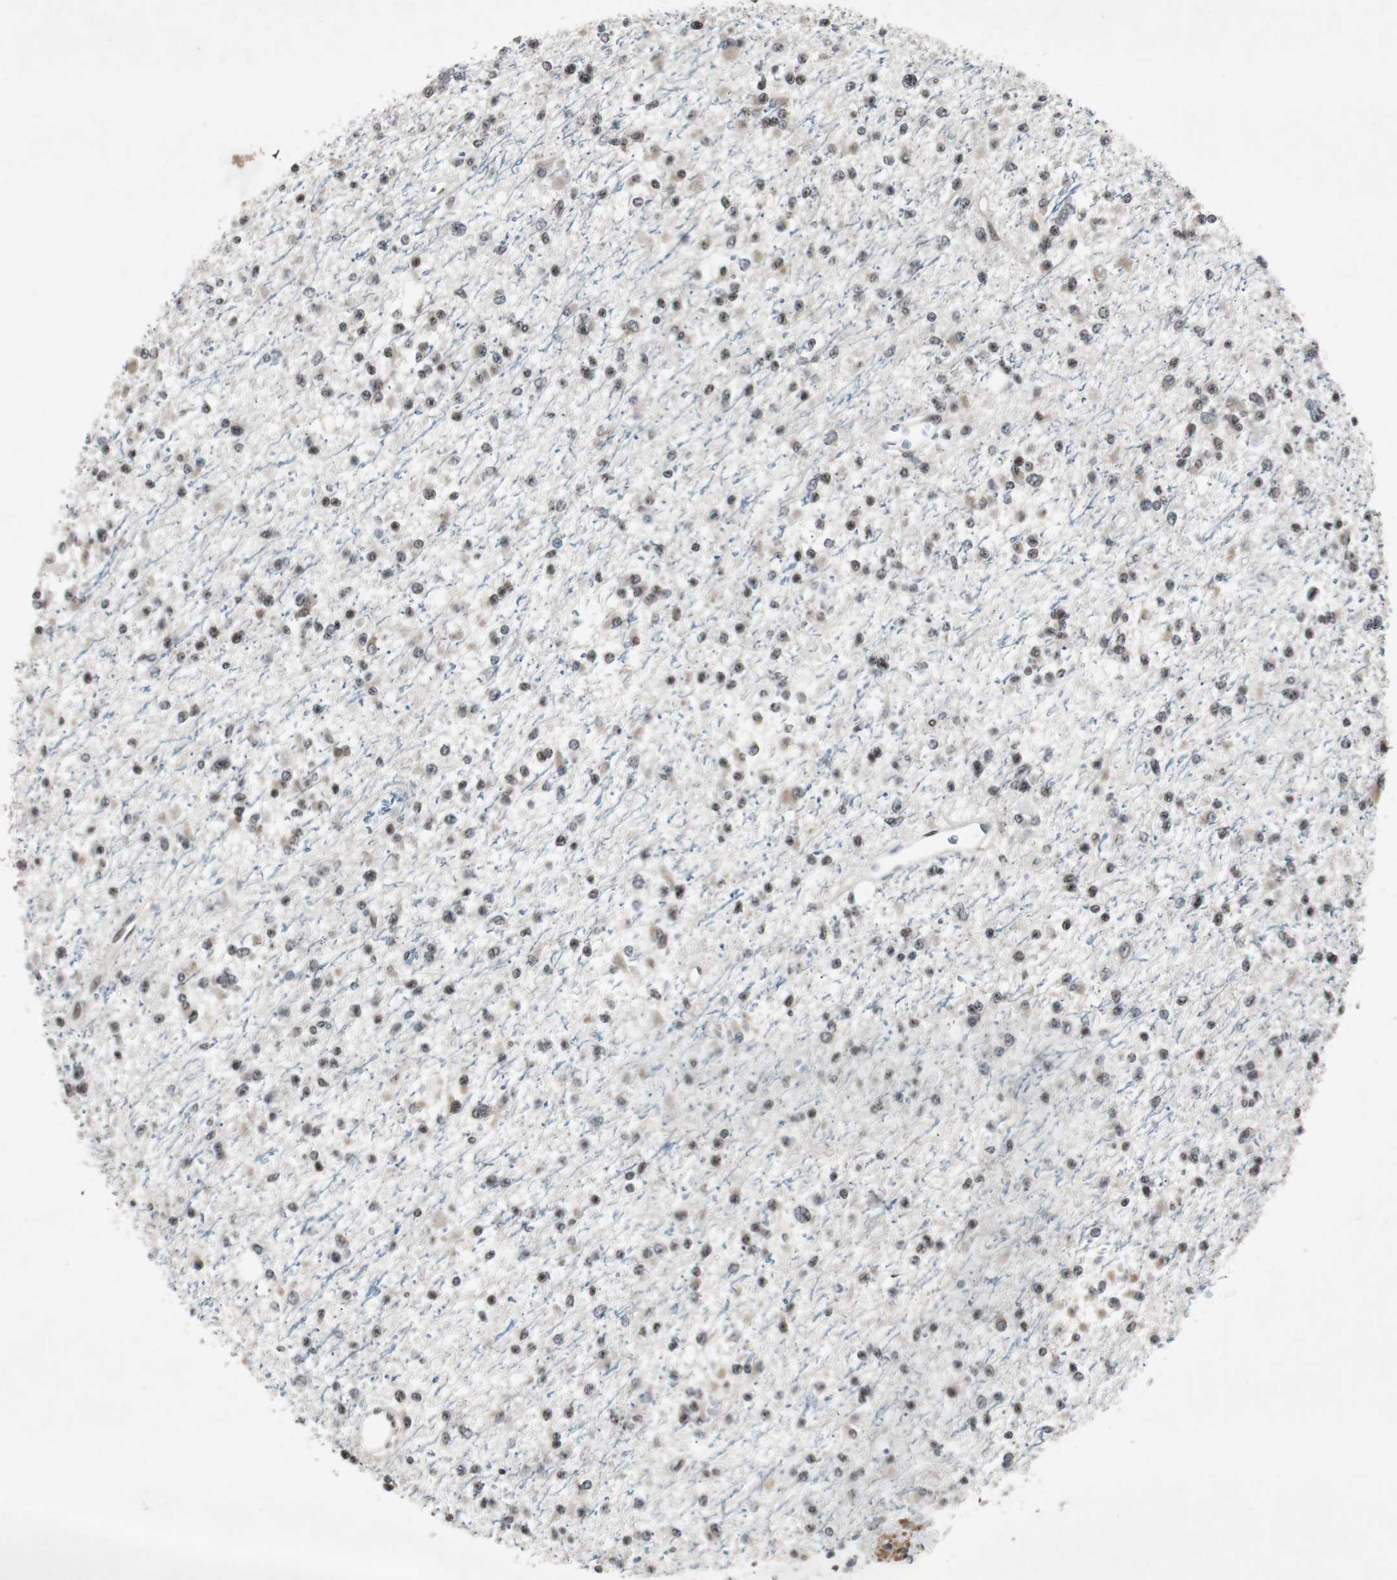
{"staining": {"intensity": "moderate", "quantity": "25%-75%", "location": "nuclear"}, "tissue": "glioma", "cell_type": "Tumor cells", "image_type": "cancer", "snomed": [{"axis": "morphology", "description": "Glioma, malignant, Low grade"}, {"axis": "topography", "description": "Brain"}], "caption": "Protein staining by immunohistochemistry (IHC) displays moderate nuclear staining in about 25%-75% of tumor cells in malignant glioma (low-grade). (DAB = brown stain, brightfield microscopy at high magnification).", "gene": "SMAD1", "patient": {"sex": "female", "age": 22}}